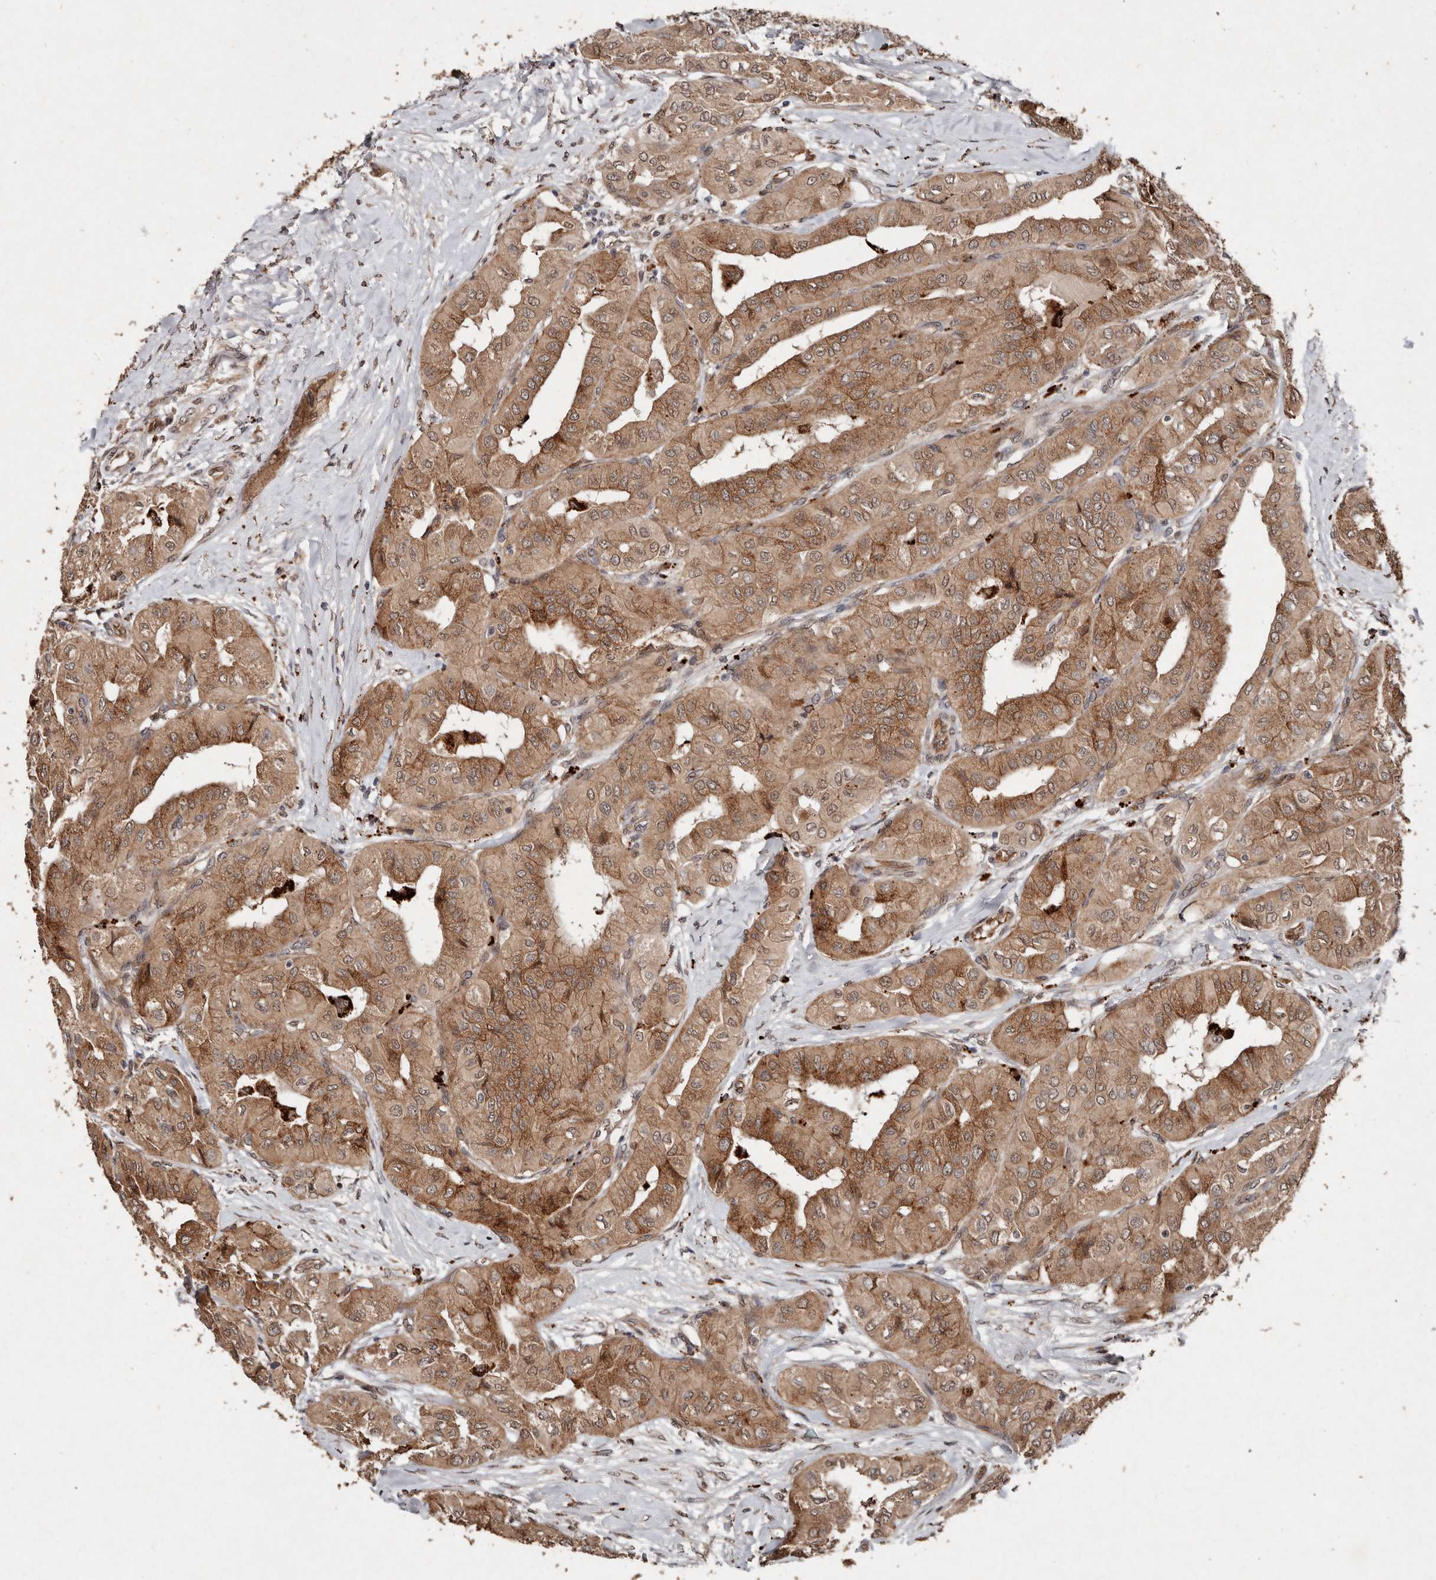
{"staining": {"intensity": "moderate", "quantity": ">75%", "location": "cytoplasmic/membranous"}, "tissue": "thyroid cancer", "cell_type": "Tumor cells", "image_type": "cancer", "snomed": [{"axis": "morphology", "description": "Papillary adenocarcinoma, NOS"}, {"axis": "topography", "description": "Thyroid gland"}], "caption": "Approximately >75% of tumor cells in thyroid cancer (papillary adenocarcinoma) exhibit moderate cytoplasmic/membranous protein expression as visualized by brown immunohistochemical staining.", "gene": "DIP2C", "patient": {"sex": "female", "age": 59}}